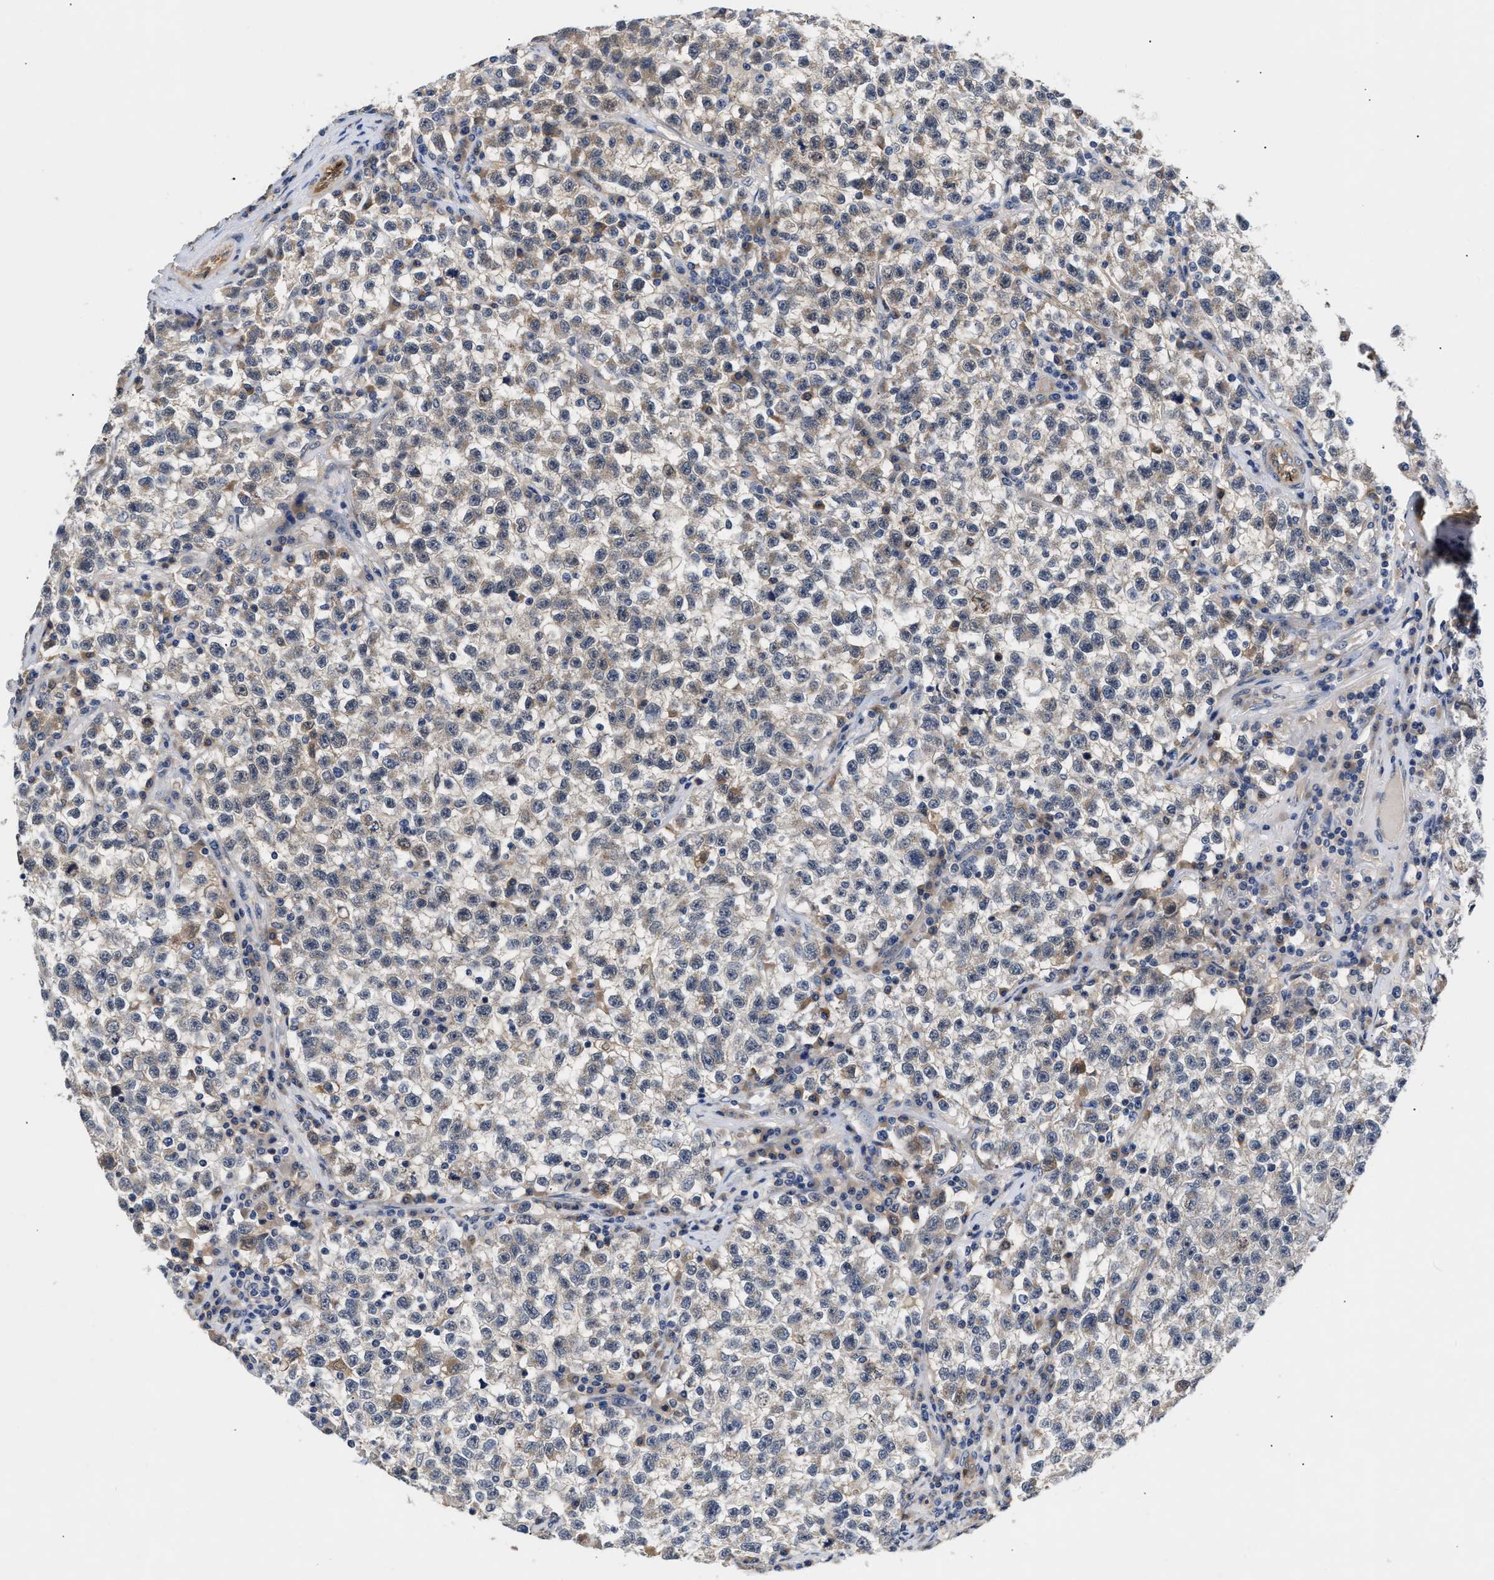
{"staining": {"intensity": "weak", "quantity": "25%-75%", "location": "cytoplasmic/membranous"}, "tissue": "testis cancer", "cell_type": "Tumor cells", "image_type": "cancer", "snomed": [{"axis": "morphology", "description": "Seminoma, NOS"}, {"axis": "topography", "description": "Testis"}], "caption": "Testis cancer (seminoma) stained with immunohistochemistry (IHC) shows weak cytoplasmic/membranous staining in approximately 25%-75% of tumor cells.", "gene": "CCDC146", "patient": {"sex": "male", "age": 22}}